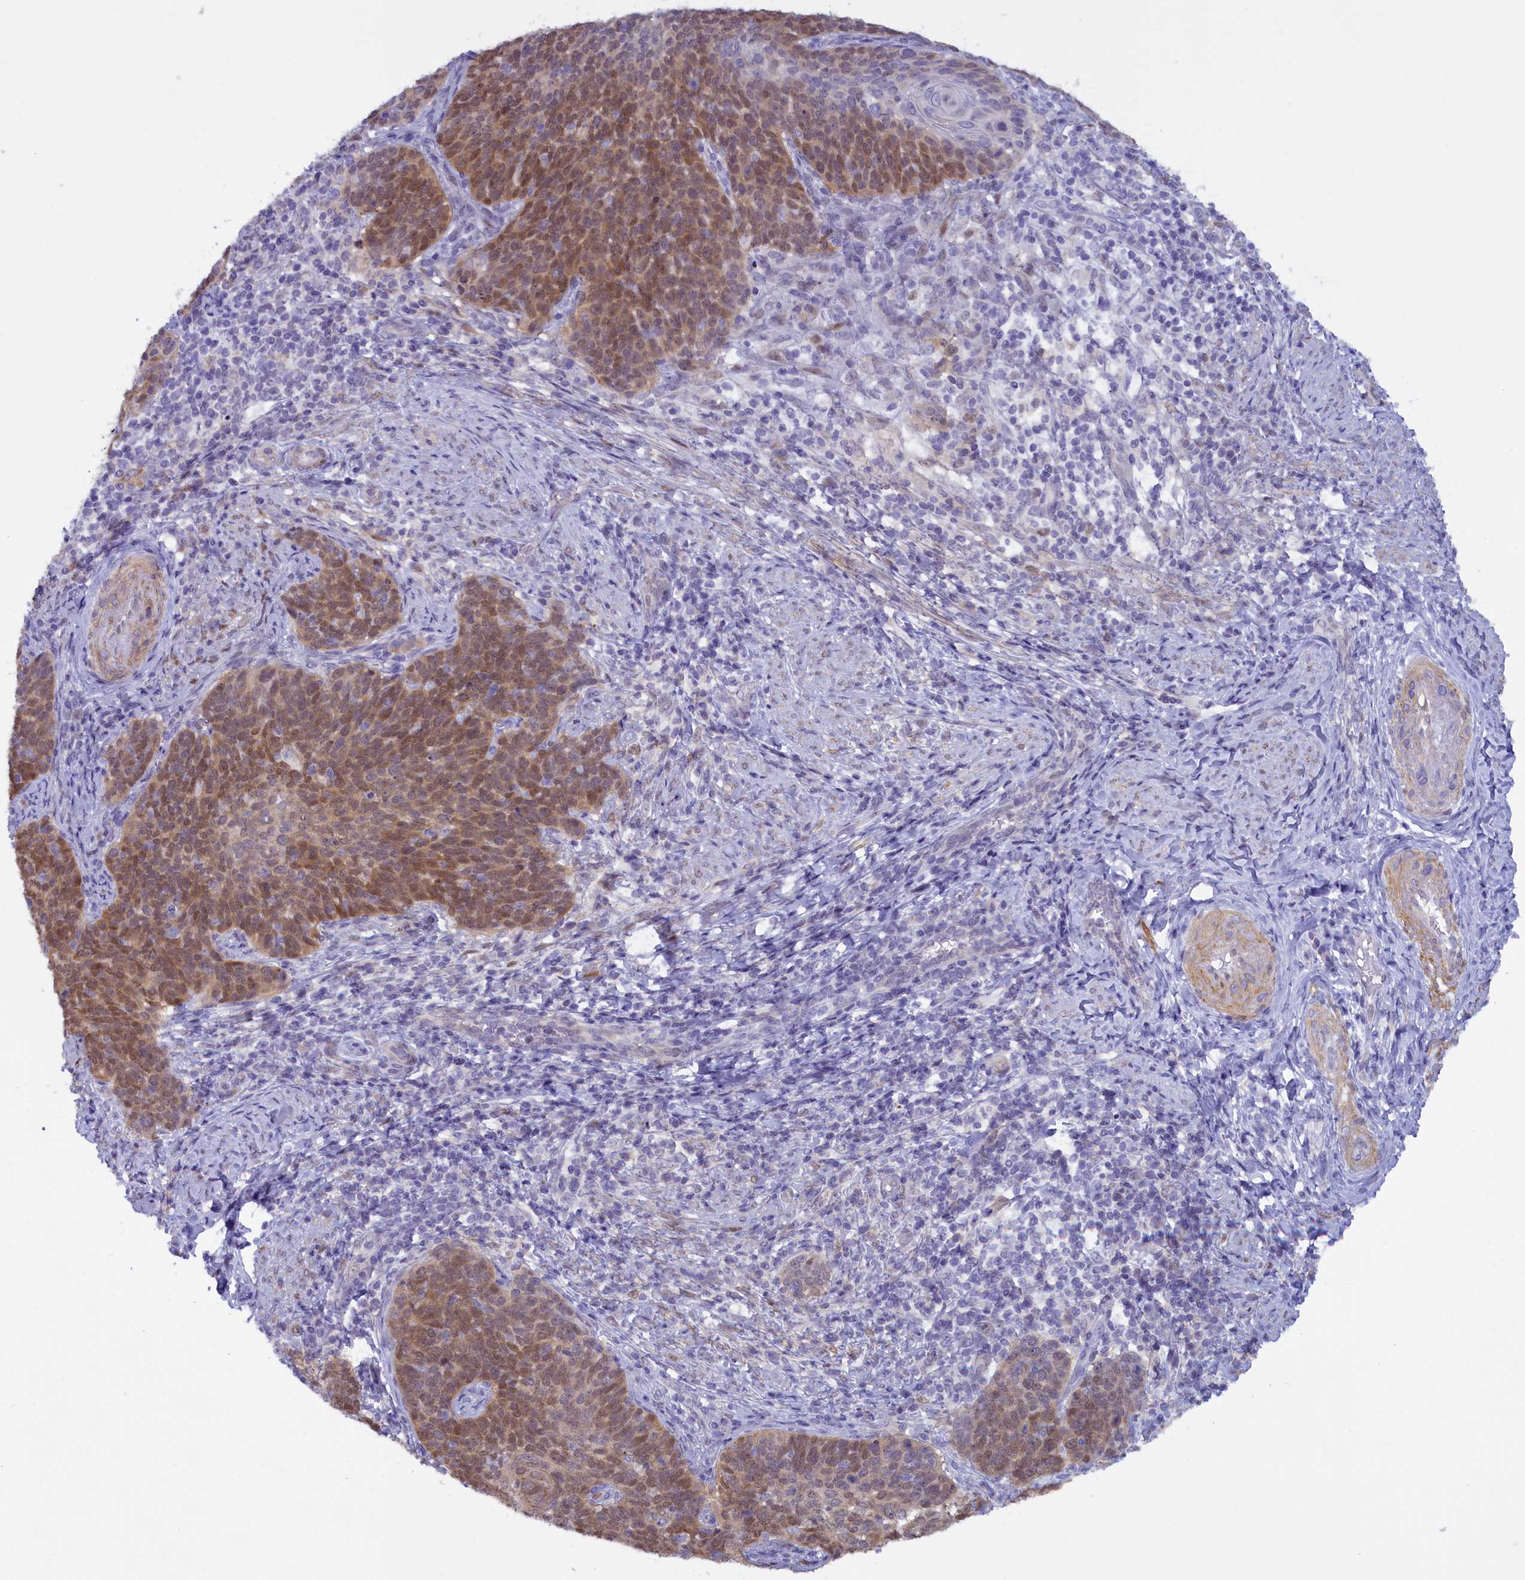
{"staining": {"intensity": "moderate", "quantity": "25%-75%", "location": "cytoplasmic/membranous,nuclear"}, "tissue": "cervical cancer", "cell_type": "Tumor cells", "image_type": "cancer", "snomed": [{"axis": "morphology", "description": "Normal tissue, NOS"}, {"axis": "morphology", "description": "Squamous cell carcinoma, NOS"}, {"axis": "topography", "description": "Cervix"}], "caption": "Protein staining of cervical squamous cell carcinoma tissue demonstrates moderate cytoplasmic/membranous and nuclear expression in about 25%-75% of tumor cells.", "gene": "IGSF6", "patient": {"sex": "female", "age": 39}}